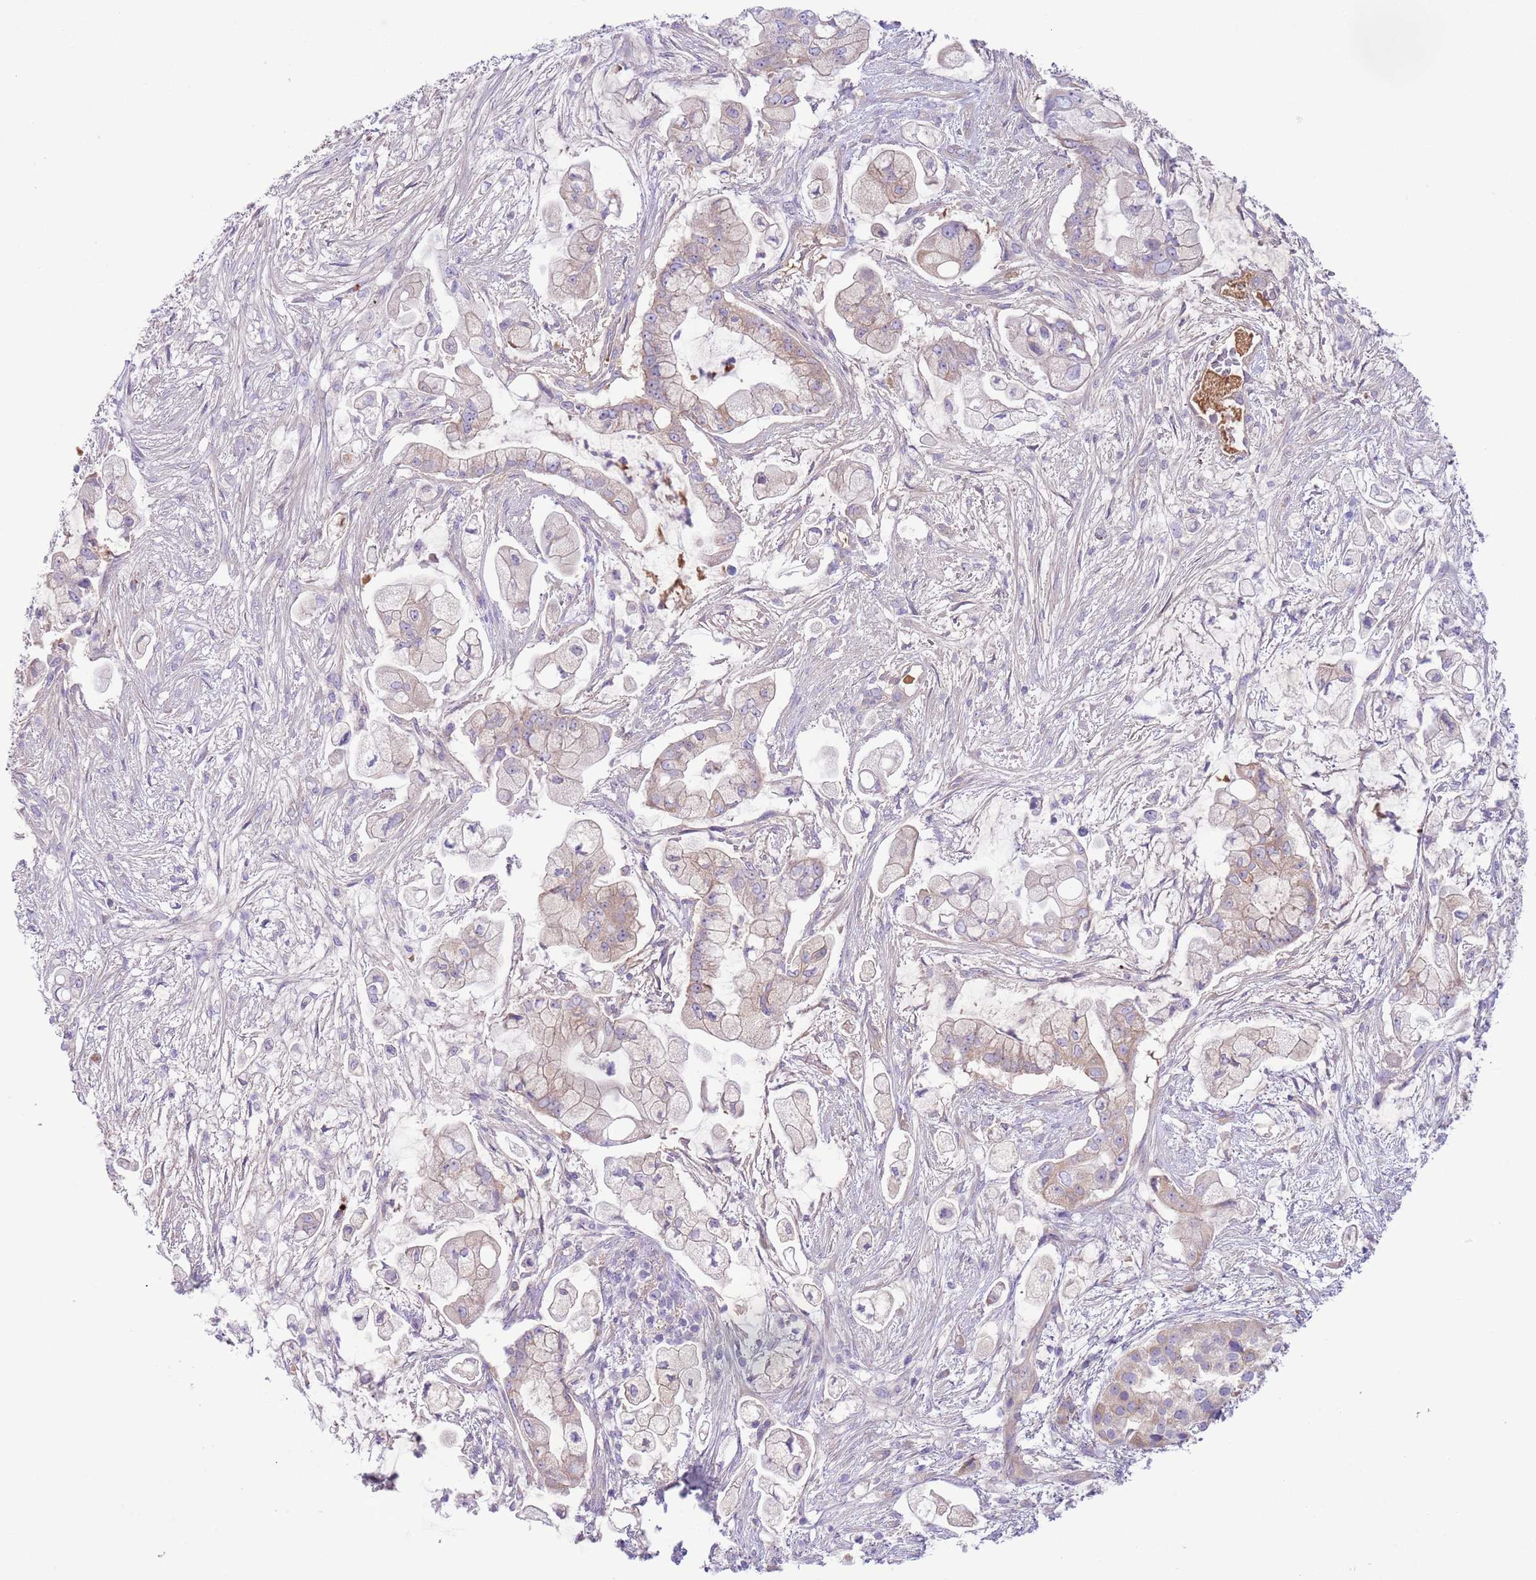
{"staining": {"intensity": "weak", "quantity": "<25%", "location": "cytoplasmic/membranous"}, "tissue": "pancreatic cancer", "cell_type": "Tumor cells", "image_type": "cancer", "snomed": [{"axis": "morphology", "description": "Adenocarcinoma, NOS"}, {"axis": "topography", "description": "Pancreas"}], "caption": "The immunohistochemistry (IHC) image has no significant staining in tumor cells of pancreatic cancer (adenocarcinoma) tissue.", "gene": "CFH", "patient": {"sex": "female", "age": 69}}